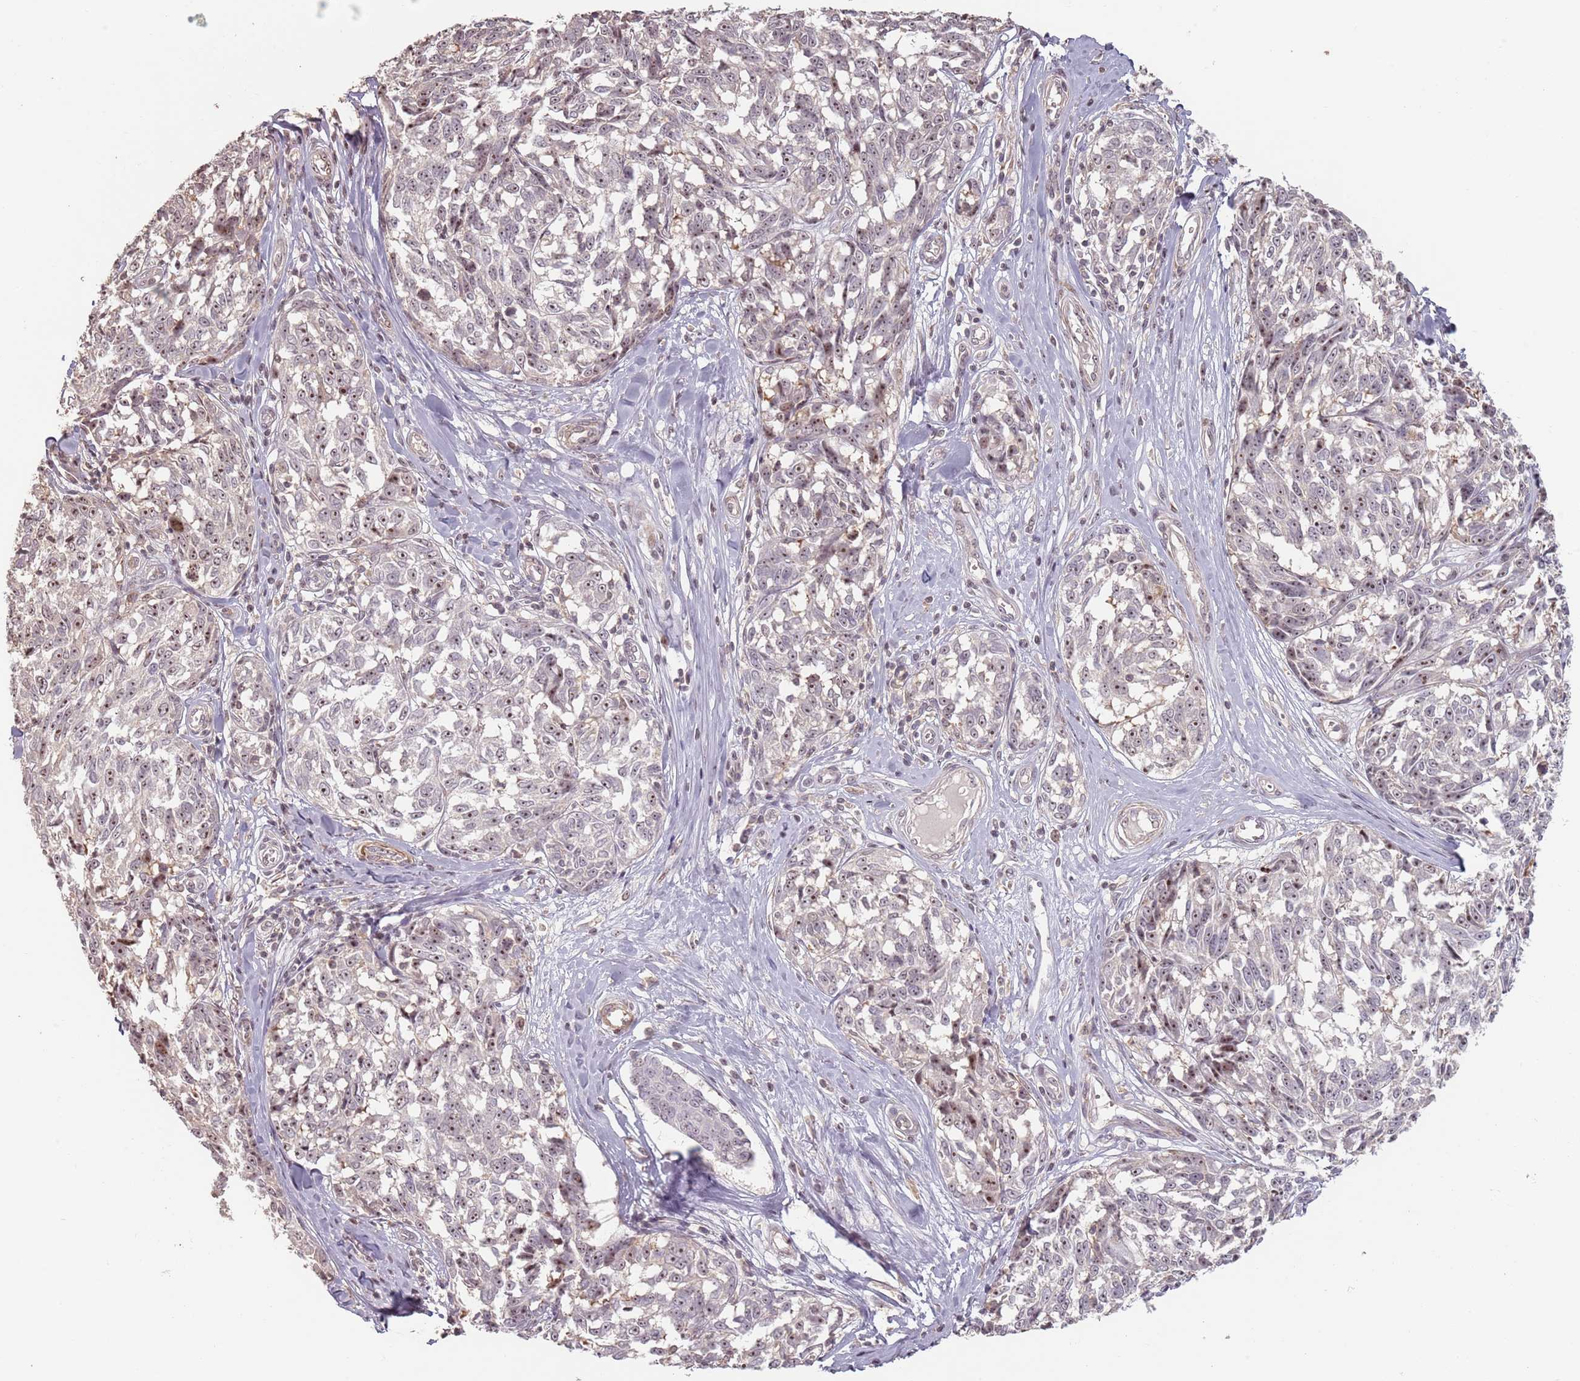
{"staining": {"intensity": "moderate", "quantity": ">75%", "location": "nuclear"}, "tissue": "melanoma", "cell_type": "Tumor cells", "image_type": "cancer", "snomed": [{"axis": "morphology", "description": "Normal tissue, NOS"}, {"axis": "morphology", "description": "Malignant melanoma, NOS"}, {"axis": "topography", "description": "Skin"}], "caption": "Immunohistochemistry (DAB) staining of human malignant melanoma shows moderate nuclear protein positivity in approximately >75% of tumor cells.", "gene": "ADTRP", "patient": {"sex": "female", "age": 64}}